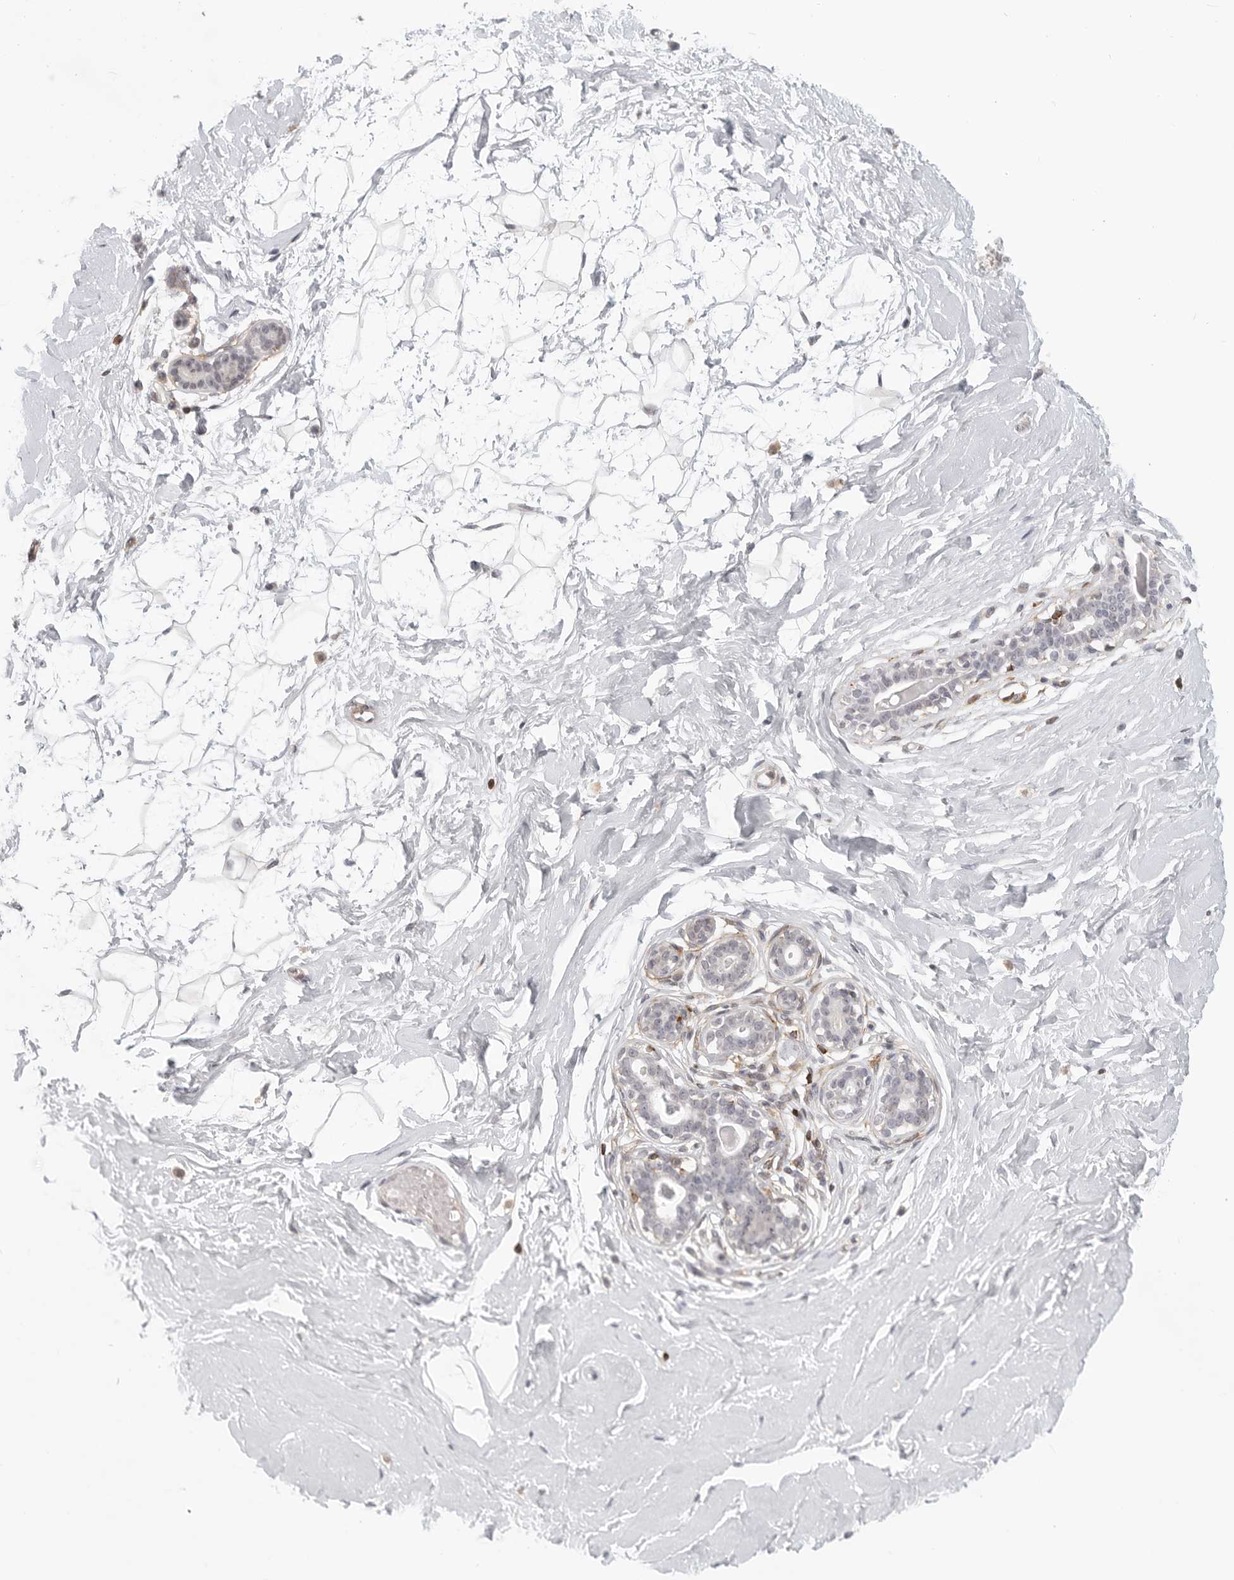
{"staining": {"intensity": "negative", "quantity": "none", "location": "none"}, "tissue": "breast", "cell_type": "Adipocytes", "image_type": "normal", "snomed": [{"axis": "morphology", "description": "Normal tissue, NOS"}, {"axis": "morphology", "description": "Adenoma, NOS"}, {"axis": "topography", "description": "Breast"}], "caption": "Immunohistochemistry (IHC) micrograph of benign breast stained for a protein (brown), which exhibits no expression in adipocytes.", "gene": "SH3KBP1", "patient": {"sex": "female", "age": 23}}